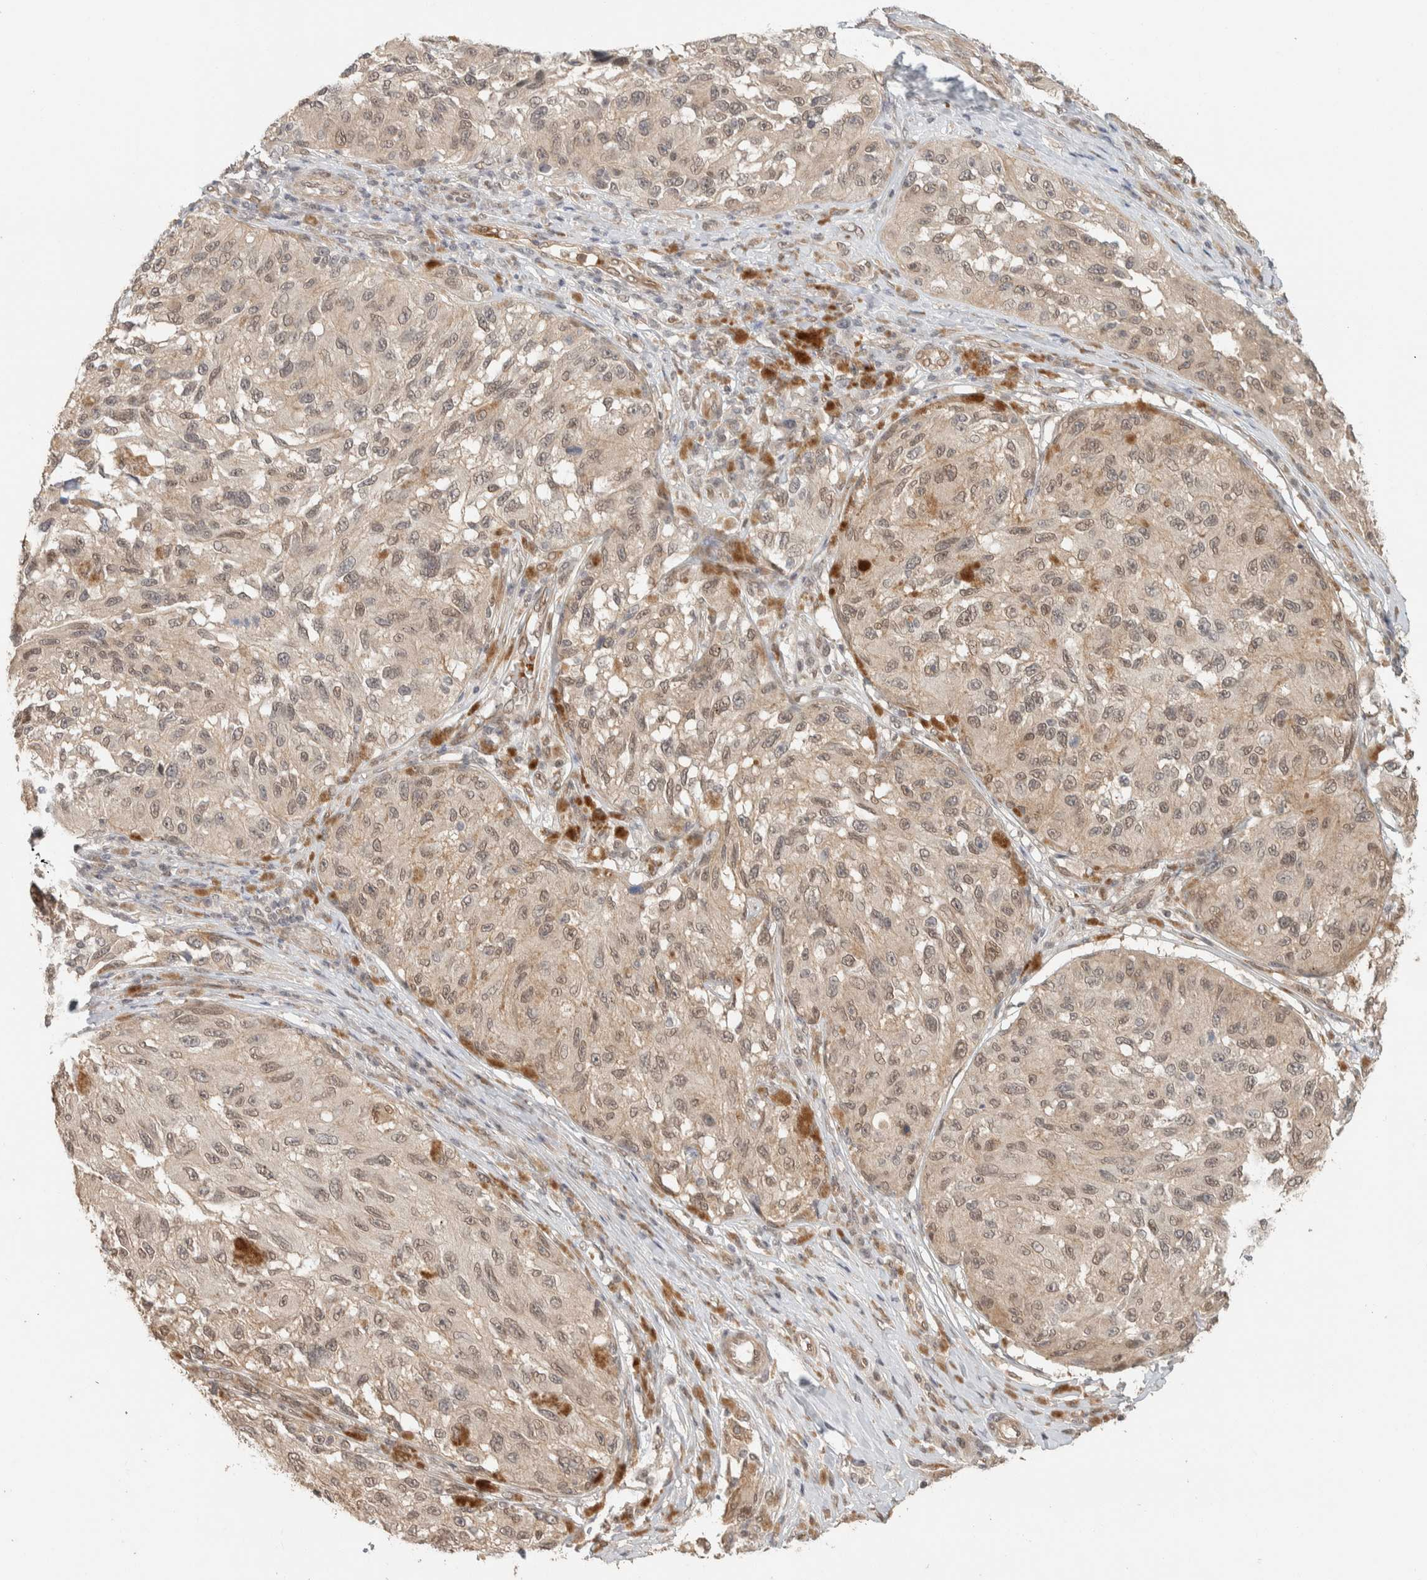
{"staining": {"intensity": "weak", "quantity": ">75%", "location": "nuclear"}, "tissue": "melanoma", "cell_type": "Tumor cells", "image_type": "cancer", "snomed": [{"axis": "morphology", "description": "Malignant melanoma, NOS"}, {"axis": "topography", "description": "Skin"}], "caption": "The micrograph exhibits immunohistochemical staining of melanoma. There is weak nuclear staining is identified in about >75% of tumor cells. (DAB = brown stain, brightfield microscopy at high magnification).", "gene": "ZBTB2", "patient": {"sex": "female", "age": 73}}